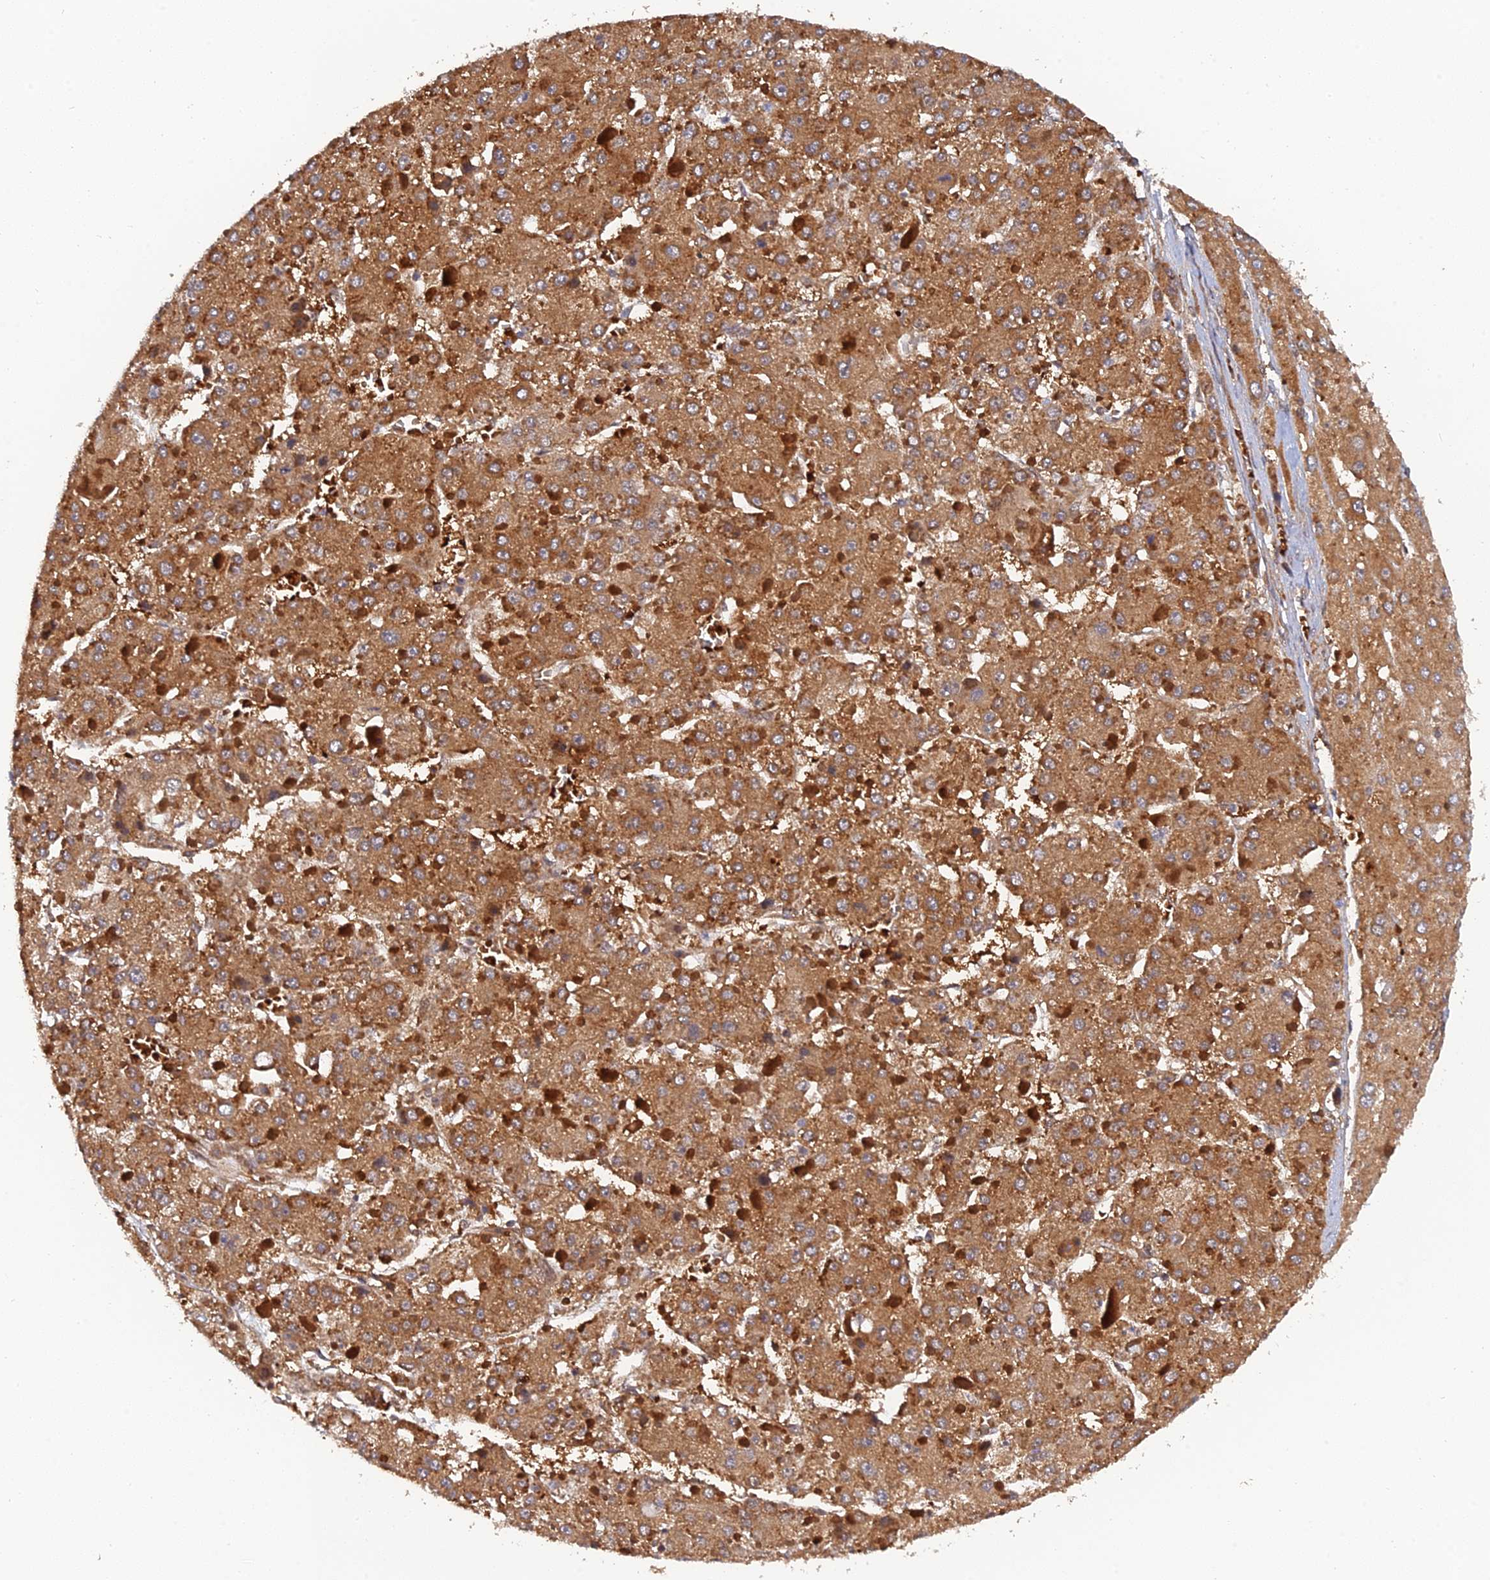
{"staining": {"intensity": "moderate", "quantity": ">75%", "location": "cytoplasmic/membranous"}, "tissue": "liver cancer", "cell_type": "Tumor cells", "image_type": "cancer", "snomed": [{"axis": "morphology", "description": "Carcinoma, Hepatocellular, NOS"}, {"axis": "topography", "description": "Liver"}], "caption": "An image of liver cancer (hepatocellular carcinoma) stained for a protein exhibits moderate cytoplasmic/membranous brown staining in tumor cells. (DAB (3,3'-diaminobenzidine) IHC with brightfield microscopy, high magnification).", "gene": "ARL2BP", "patient": {"sex": "female", "age": 73}}